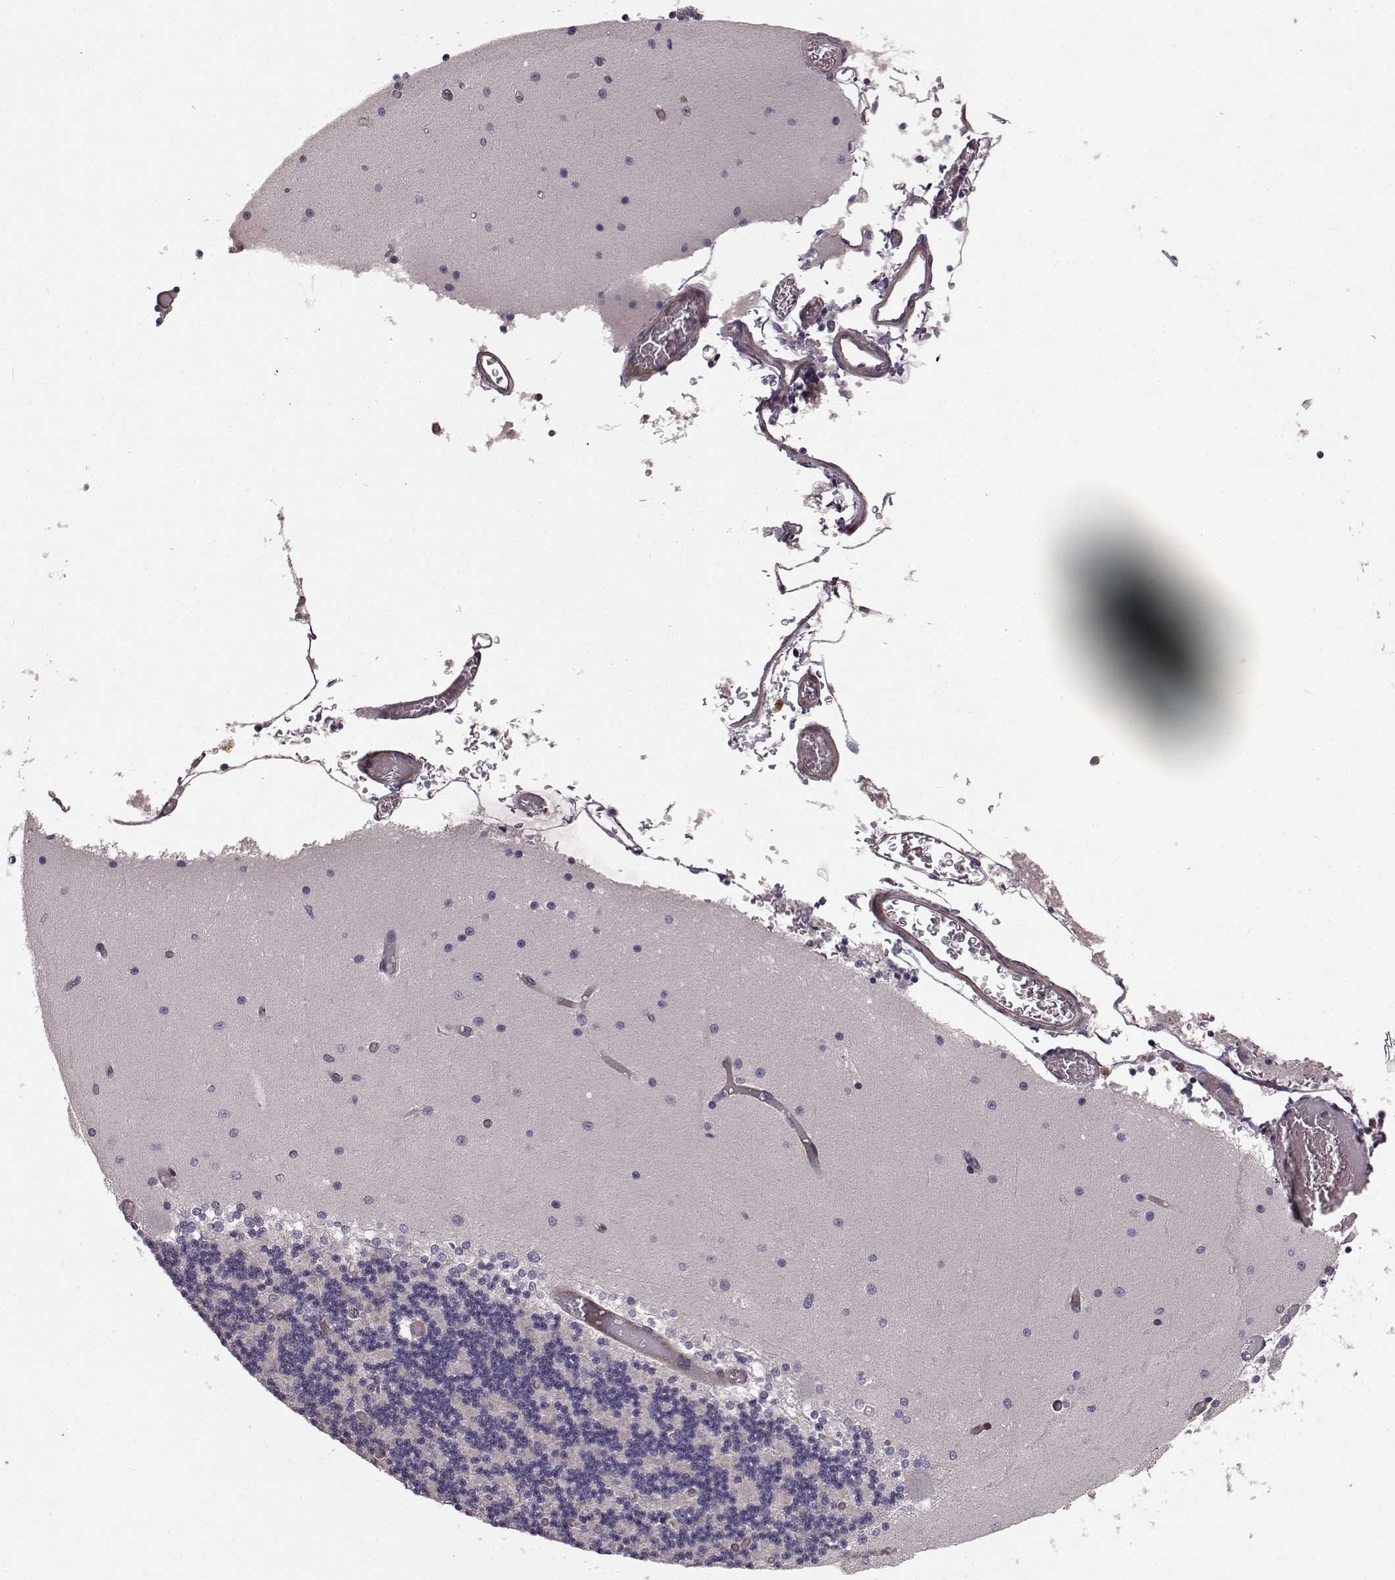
{"staining": {"intensity": "negative", "quantity": "none", "location": "none"}, "tissue": "cerebellum", "cell_type": "Cells in granular layer", "image_type": "normal", "snomed": [{"axis": "morphology", "description": "Normal tissue, NOS"}, {"axis": "topography", "description": "Cerebellum"}], "caption": "This is an immunohistochemistry histopathology image of benign cerebellum. There is no staining in cells in granular layer.", "gene": "SLC22A18", "patient": {"sex": "female", "age": 28}}